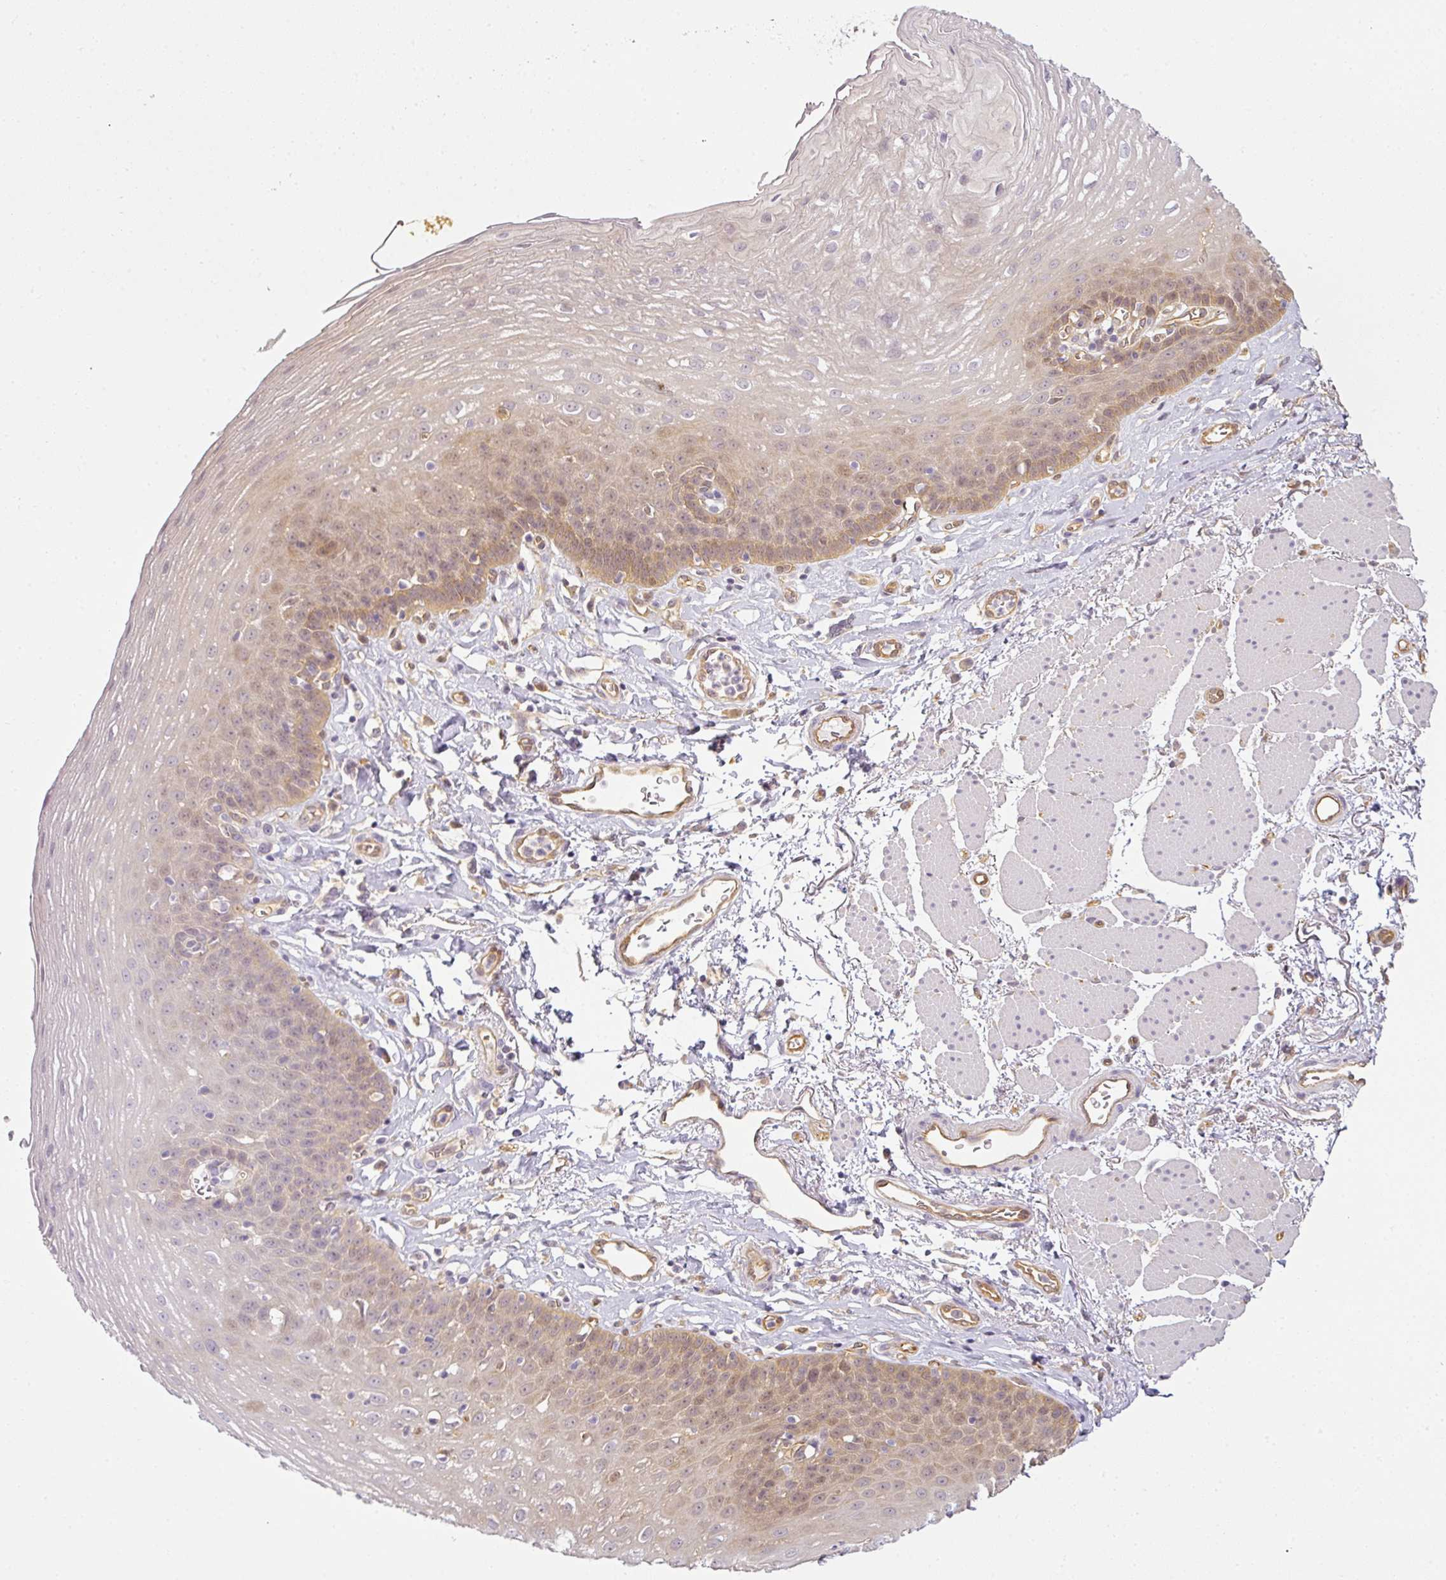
{"staining": {"intensity": "weak", "quantity": "25%-75%", "location": "cytoplasmic/membranous"}, "tissue": "esophagus", "cell_type": "Squamous epithelial cells", "image_type": "normal", "snomed": [{"axis": "morphology", "description": "Normal tissue, NOS"}, {"axis": "topography", "description": "Esophagus"}], "caption": "Protein staining of benign esophagus shows weak cytoplasmic/membranous staining in approximately 25%-75% of squamous epithelial cells. Using DAB (brown) and hematoxylin (blue) stains, captured at high magnification using brightfield microscopy.", "gene": "ANKRD18A", "patient": {"sex": "female", "age": 81}}